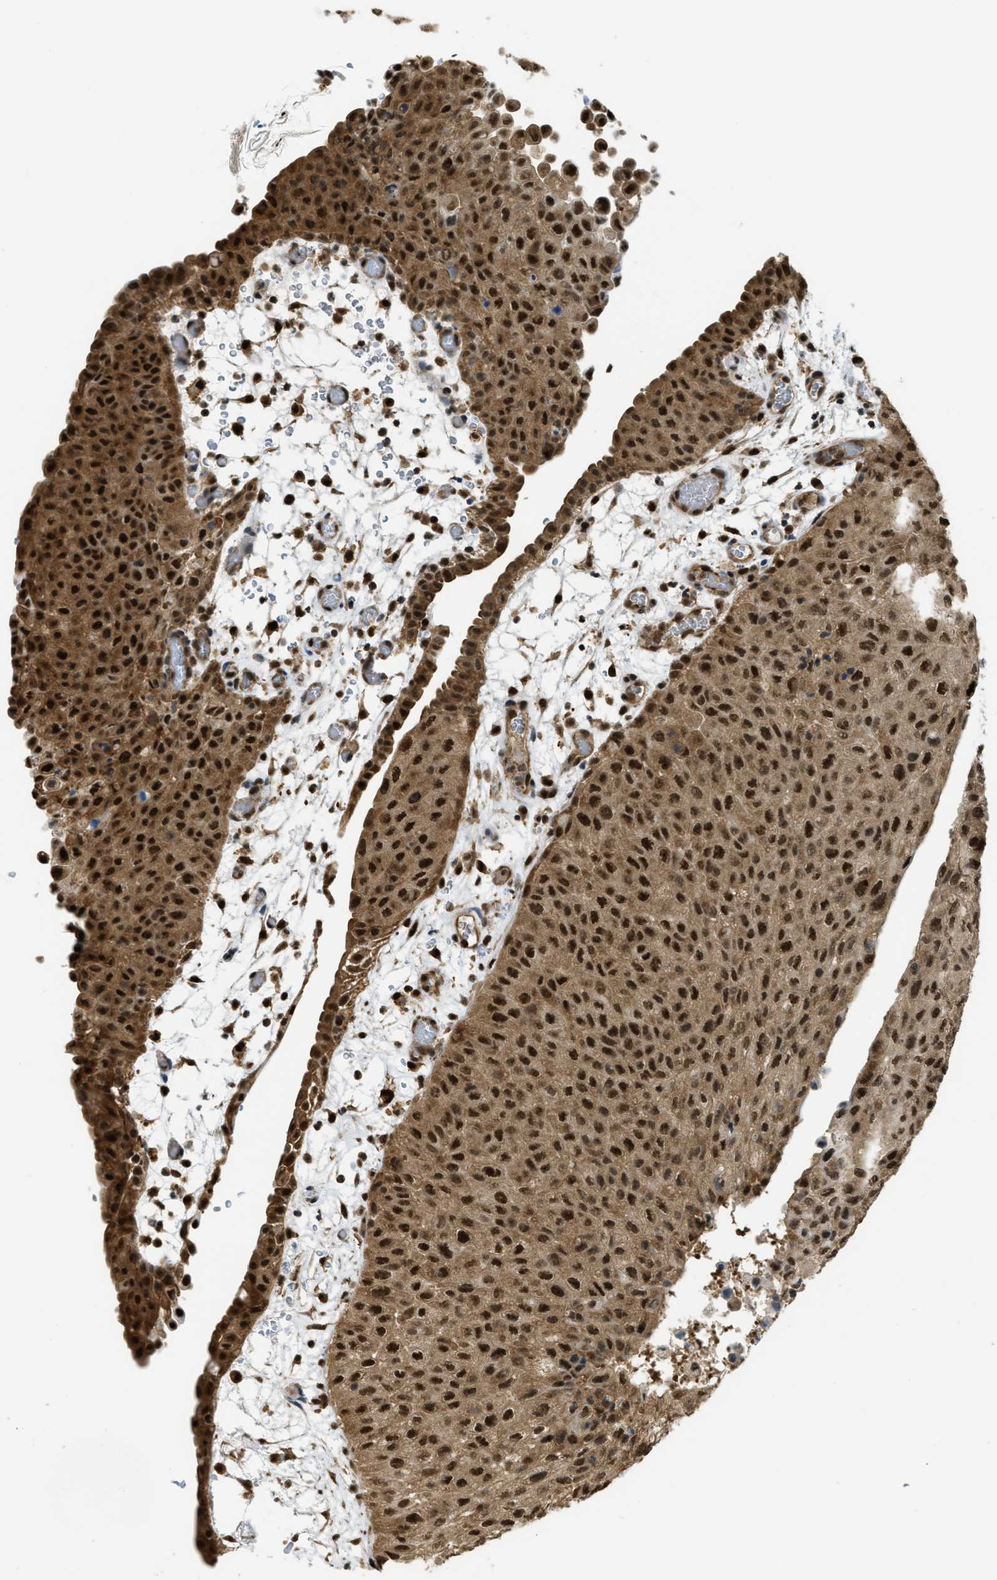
{"staining": {"intensity": "strong", "quantity": ">75%", "location": "cytoplasmic/membranous,nuclear"}, "tissue": "urothelial cancer", "cell_type": "Tumor cells", "image_type": "cancer", "snomed": [{"axis": "morphology", "description": "Urothelial carcinoma, Low grade"}, {"axis": "morphology", "description": "Urothelial carcinoma, High grade"}, {"axis": "topography", "description": "Urinary bladder"}], "caption": "Human urothelial cancer stained with a protein marker demonstrates strong staining in tumor cells.", "gene": "PSMC5", "patient": {"sex": "male", "age": 35}}